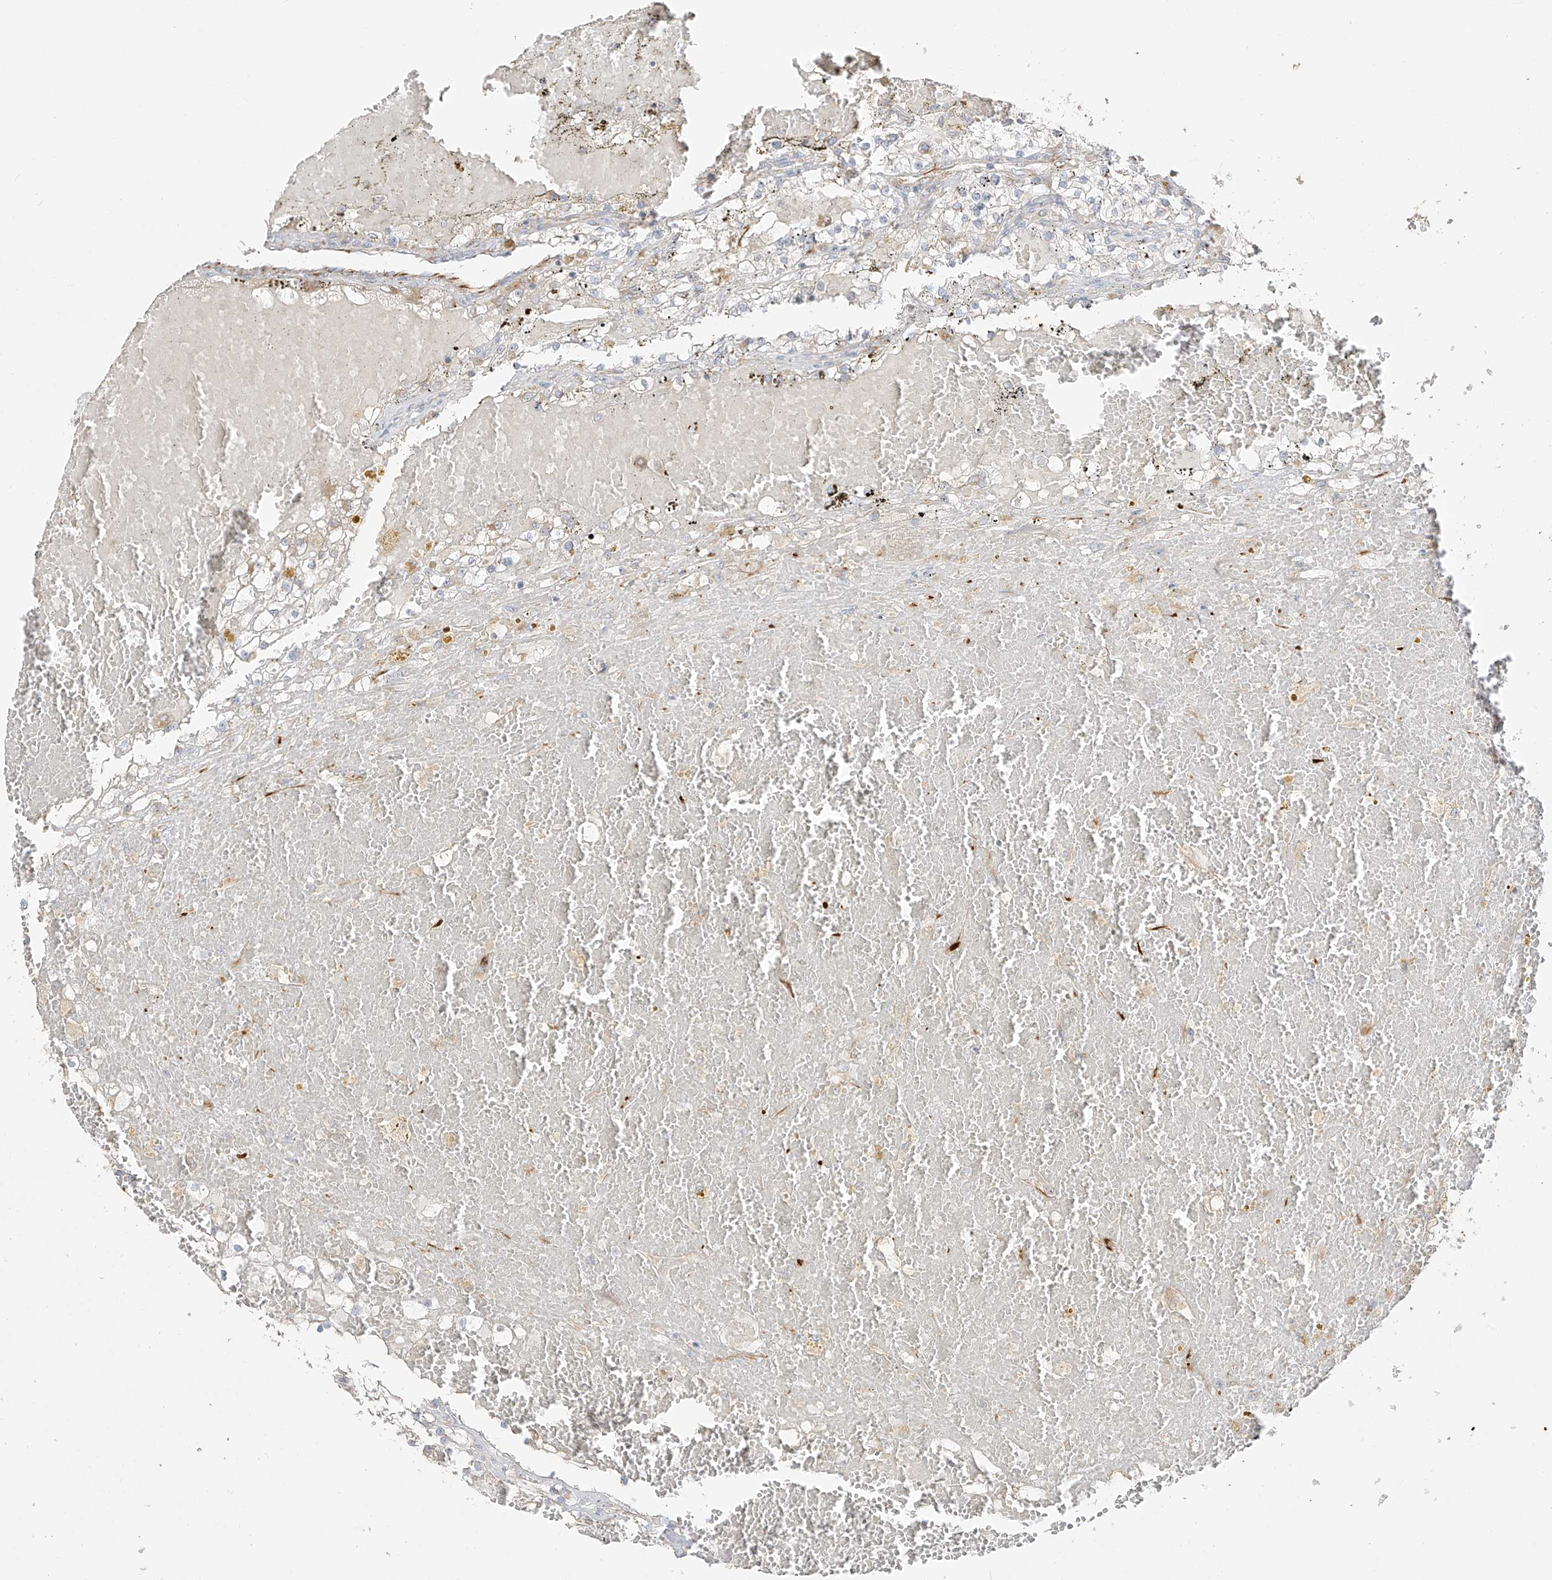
{"staining": {"intensity": "negative", "quantity": "none", "location": "none"}, "tissue": "renal cancer", "cell_type": "Tumor cells", "image_type": "cancer", "snomed": [{"axis": "morphology", "description": "Normal tissue, NOS"}, {"axis": "morphology", "description": "Adenocarcinoma, NOS"}, {"axis": "topography", "description": "Kidney"}], "caption": "Photomicrograph shows no significant protein positivity in tumor cells of adenocarcinoma (renal). Nuclei are stained in blue.", "gene": "DCDC2", "patient": {"sex": "male", "age": 68}}